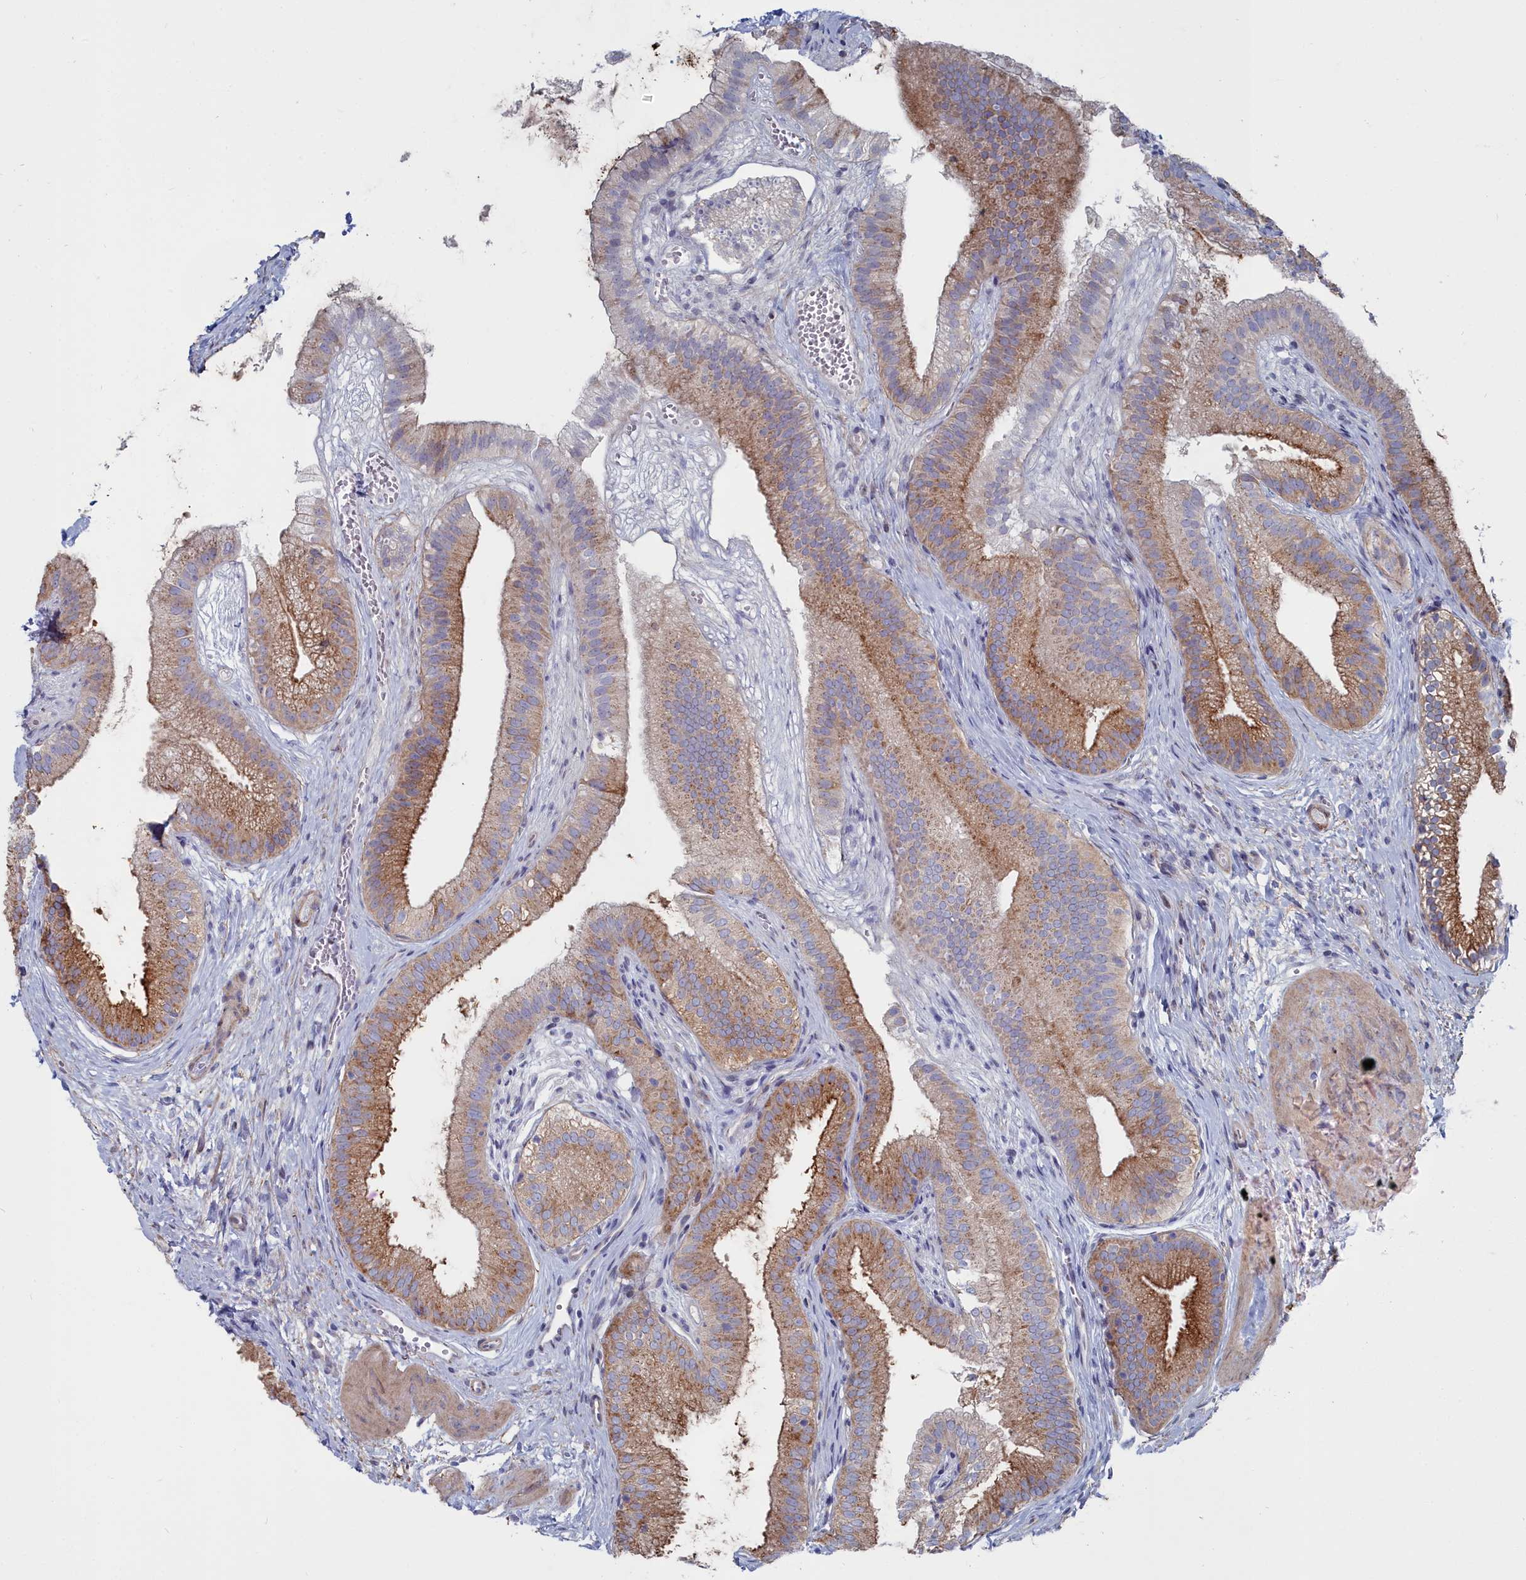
{"staining": {"intensity": "moderate", "quantity": ">75%", "location": "cytoplasmic/membranous"}, "tissue": "gallbladder", "cell_type": "Glandular cells", "image_type": "normal", "snomed": [{"axis": "morphology", "description": "Normal tissue, NOS"}, {"axis": "topography", "description": "Gallbladder"}], "caption": "A high-resolution histopathology image shows IHC staining of unremarkable gallbladder, which demonstrates moderate cytoplasmic/membranous positivity in approximately >75% of glandular cells.", "gene": "SHISAL2A", "patient": {"sex": "female", "age": 54}}